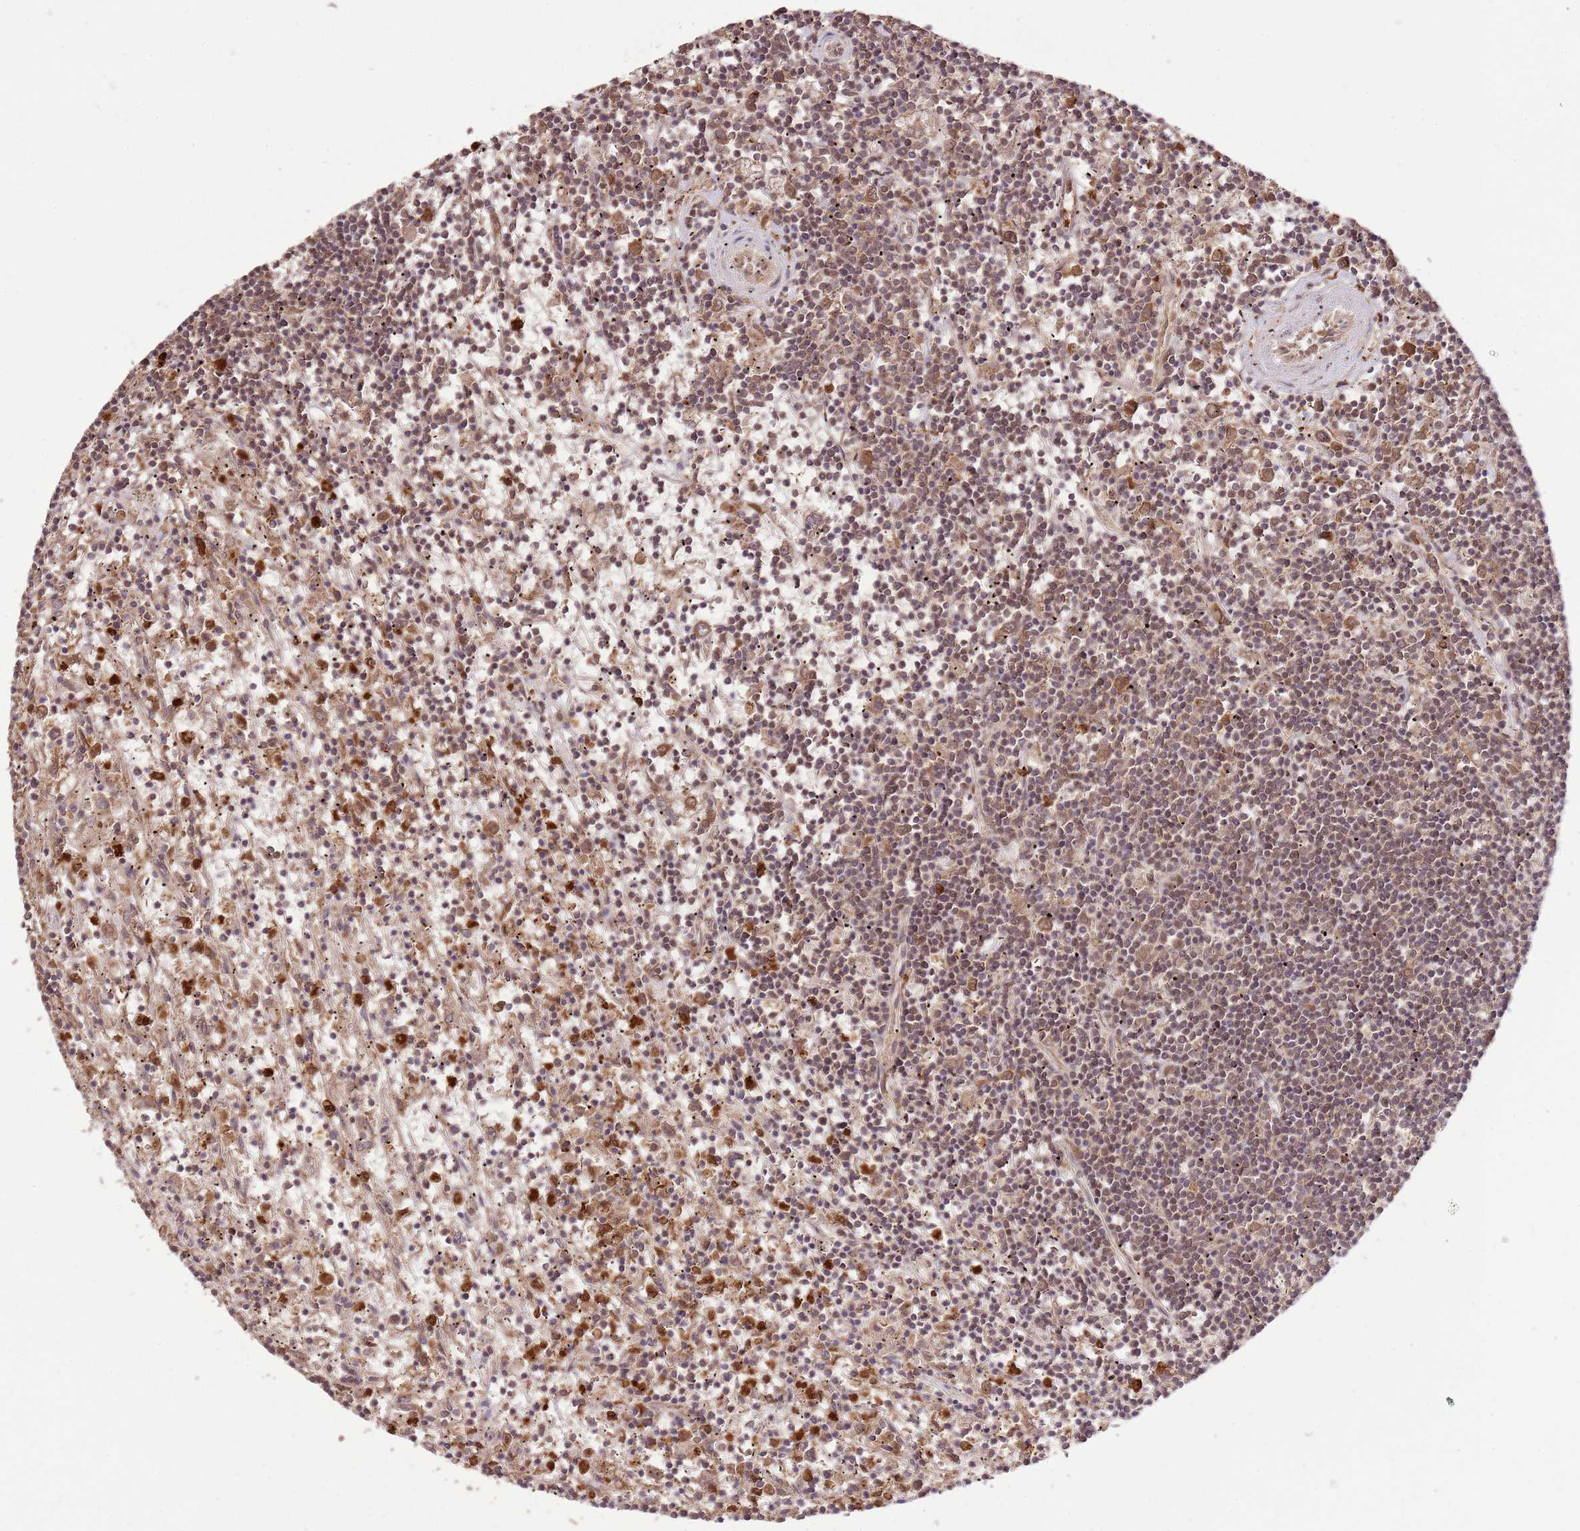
{"staining": {"intensity": "weak", "quantity": "25%-75%", "location": "cytoplasmic/membranous,nuclear"}, "tissue": "lymphoma", "cell_type": "Tumor cells", "image_type": "cancer", "snomed": [{"axis": "morphology", "description": "Malignant lymphoma, non-Hodgkin's type, Low grade"}, {"axis": "topography", "description": "Spleen"}], "caption": "A brown stain labels weak cytoplasmic/membranous and nuclear positivity of a protein in lymphoma tumor cells.", "gene": "AMIGO1", "patient": {"sex": "male", "age": 76}}